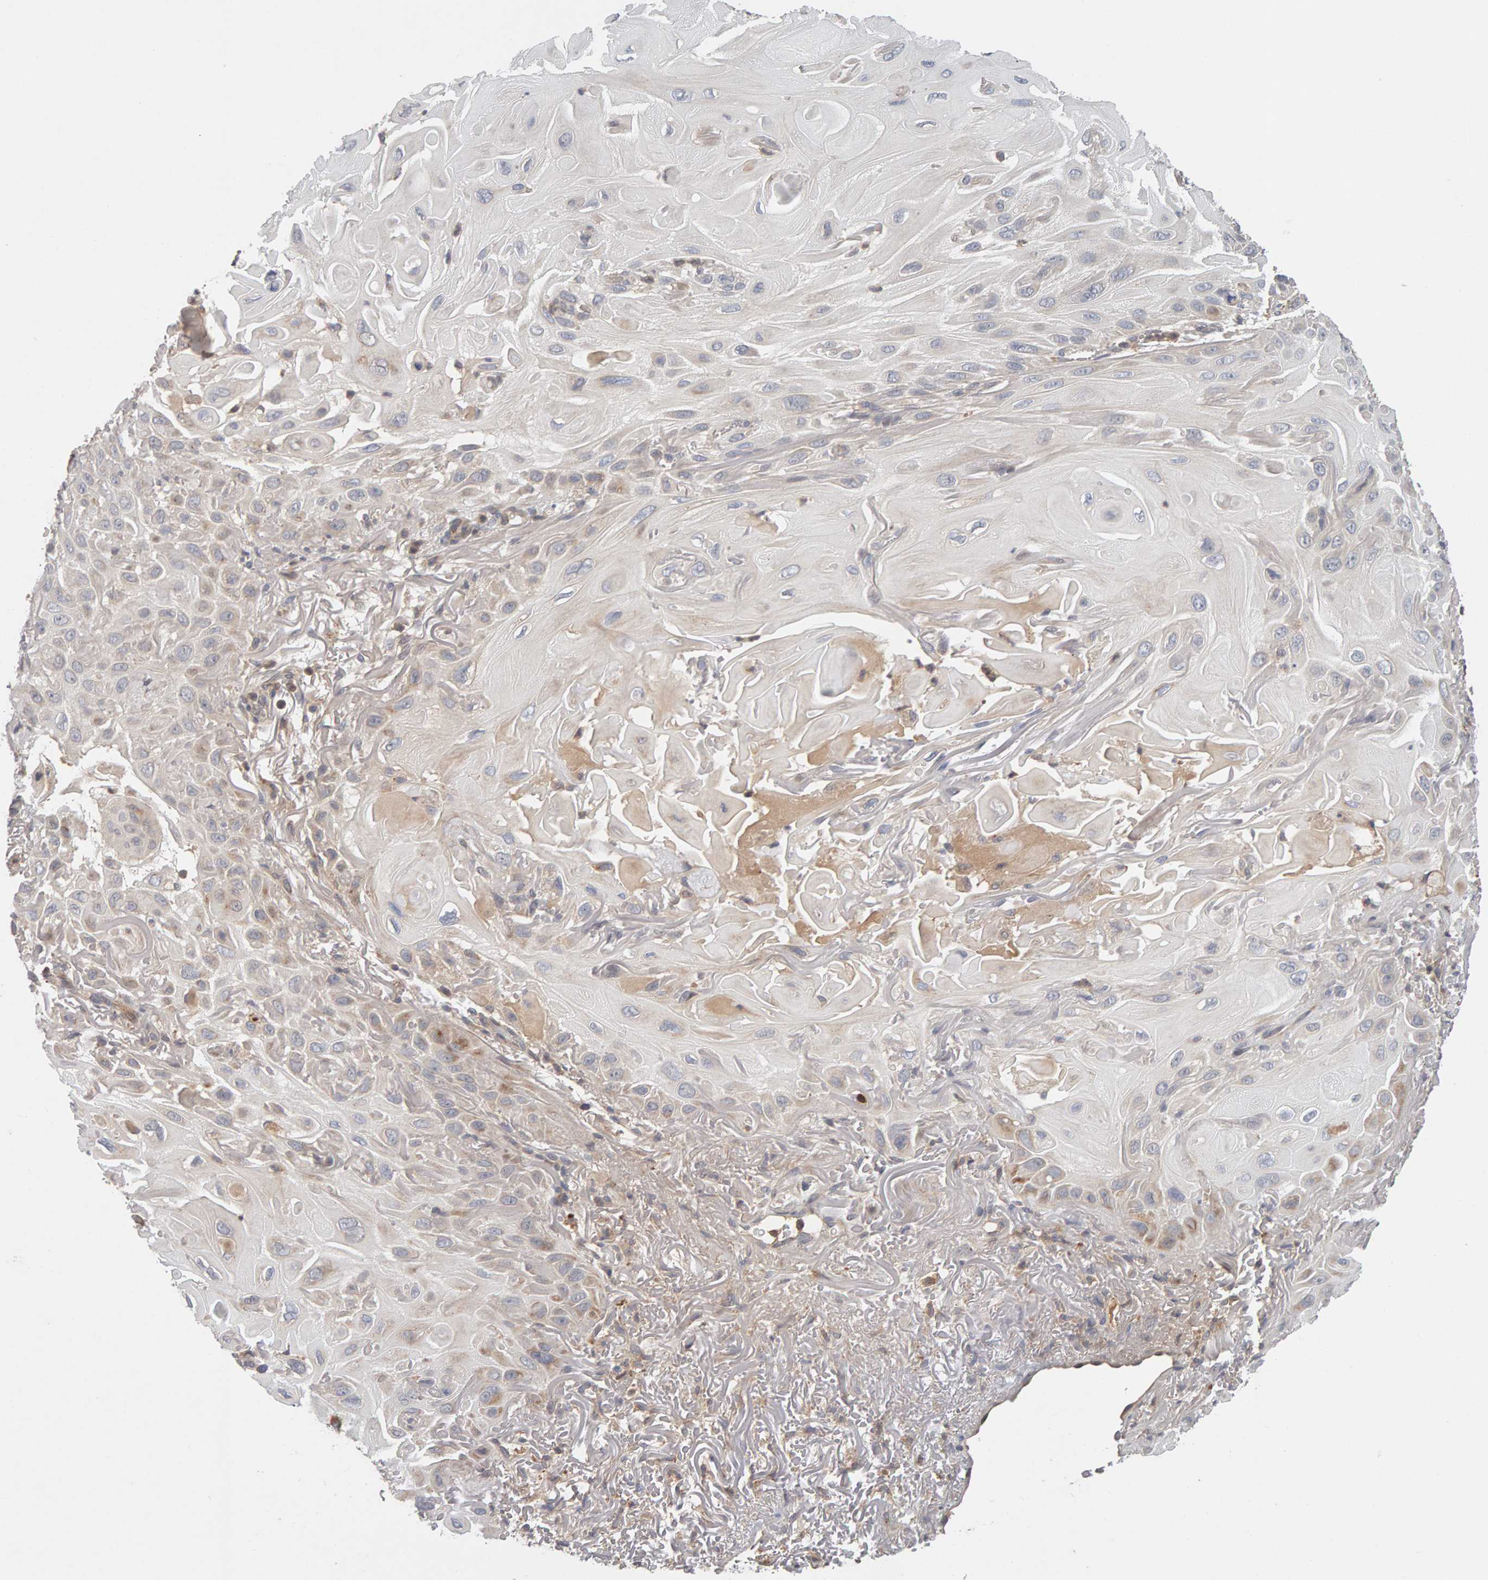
{"staining": {"intensity": "weak", "quantity": "<25%", "location": "cytoplasmic/membranous"}, "tissue": "skin cancer", "cell_type": "Tumor cells", "image_type": "cancer", "snomed": [{"axis": "morphology", "description": "Squamous cell carcinoma, NOS"}, {"axis": "topography", "description": "Skin"}], "caption": "Squamous cell carcinoma (skin) stained for a protein using immunohistochemistry (IHC) reveals no expression tumor cells.", "gene": "NUDCD1", "patient": {"sex": "female", "age": 77}}